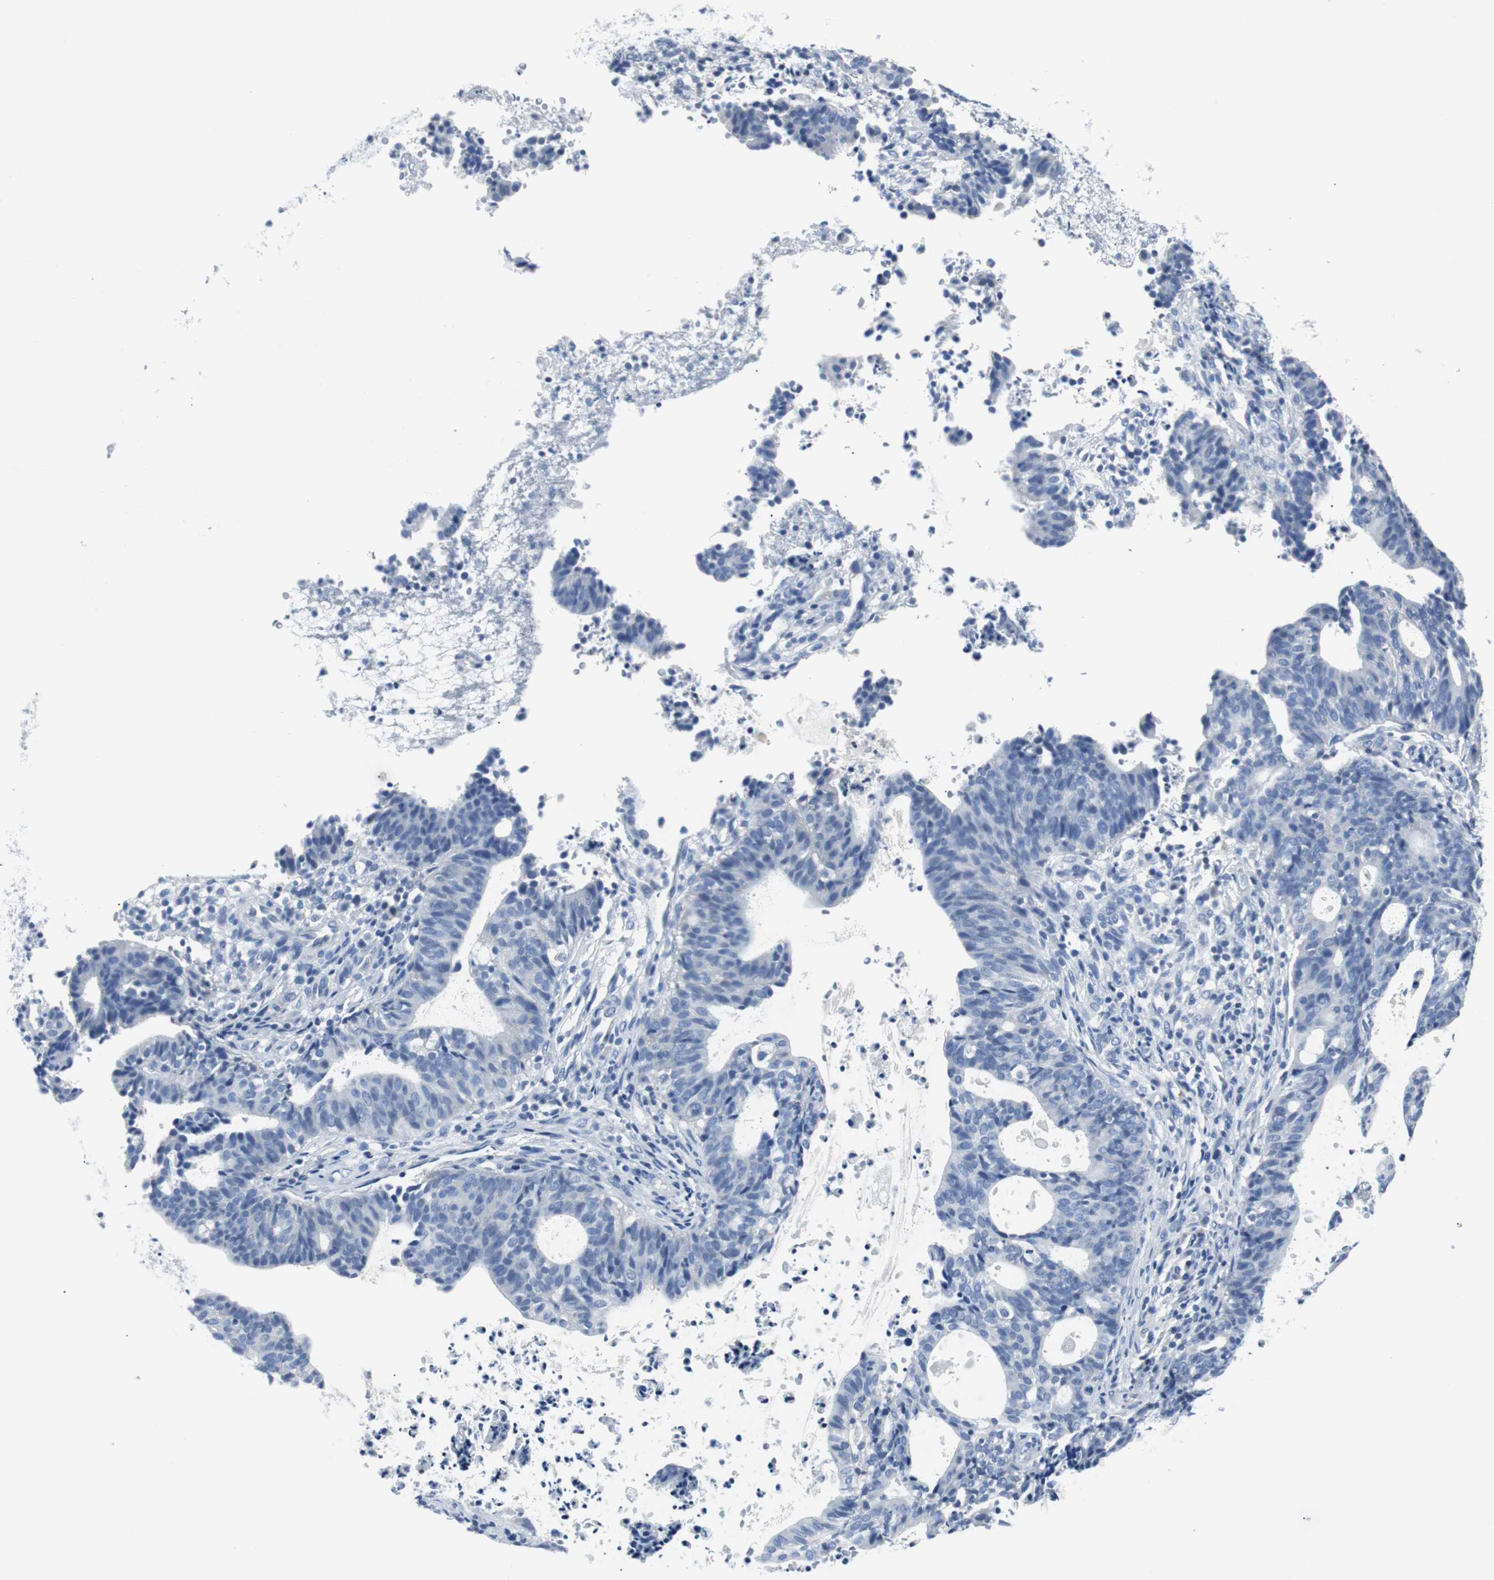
{"staining": {"intensity": "negative", "quantity": "none", "location": "none"}, "tissue": "endometrial cancer", "cell_type": "Tumor cells", "image_type": "cancer", "snomed": [{"axis": "morphology", "description": "Adenocarcinoma, NOS"}, {"axis": "topography", "description": "Uterus"}], "caption": "This is an immunohistochemistry (IHC) micrograph of human endometrial adenocarcinoma. There is no positivity in tumor cells.", "gene": "GAP43", "patient": {"sex": "female", "age": 83}}